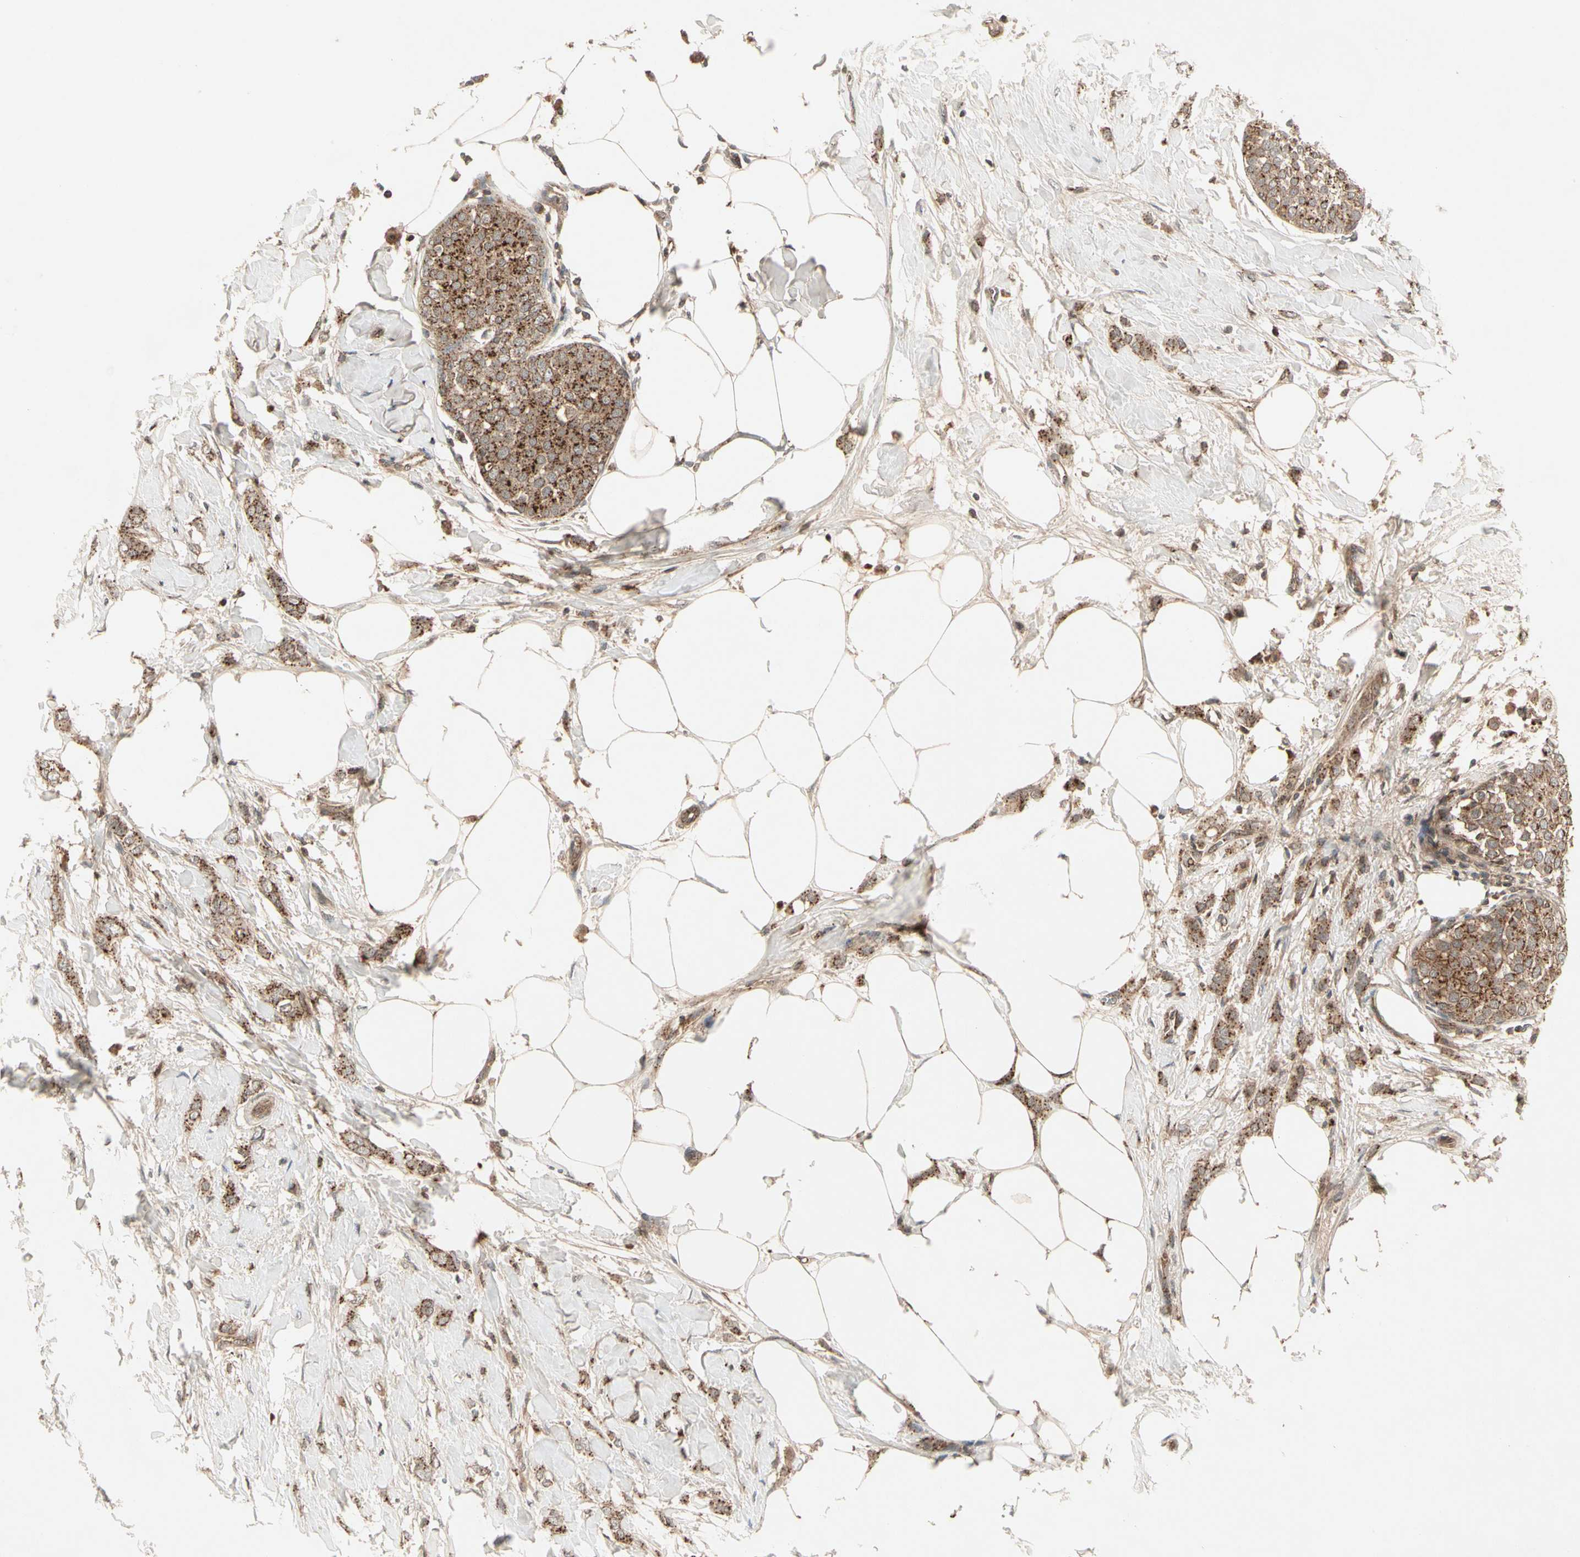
{"staining": {"intensity": "strong", "quantity": ">75%", "location": "cytoplasmic/membranous"}, "tissue": "breast cancer", "cell_type": "Tumor cells", "image_type": "cancer", "snomed": [{"axis": "morphology", "description": "Lobular carcinoma, in situ"}, {"axis": "morphology", "description": "Lobular carcinoma"}, {"axis": "topography", "description": "Breast"}], "caption": "A micrograph showing strong cytoplasmic/membranous positivity in about >75% of tumor cells in breast lobular carcinoma in situ, as visualized by brown immunohistochemical staining.", "gene": "FLOT1", "patient": {"sex": "female", "age": 41}}